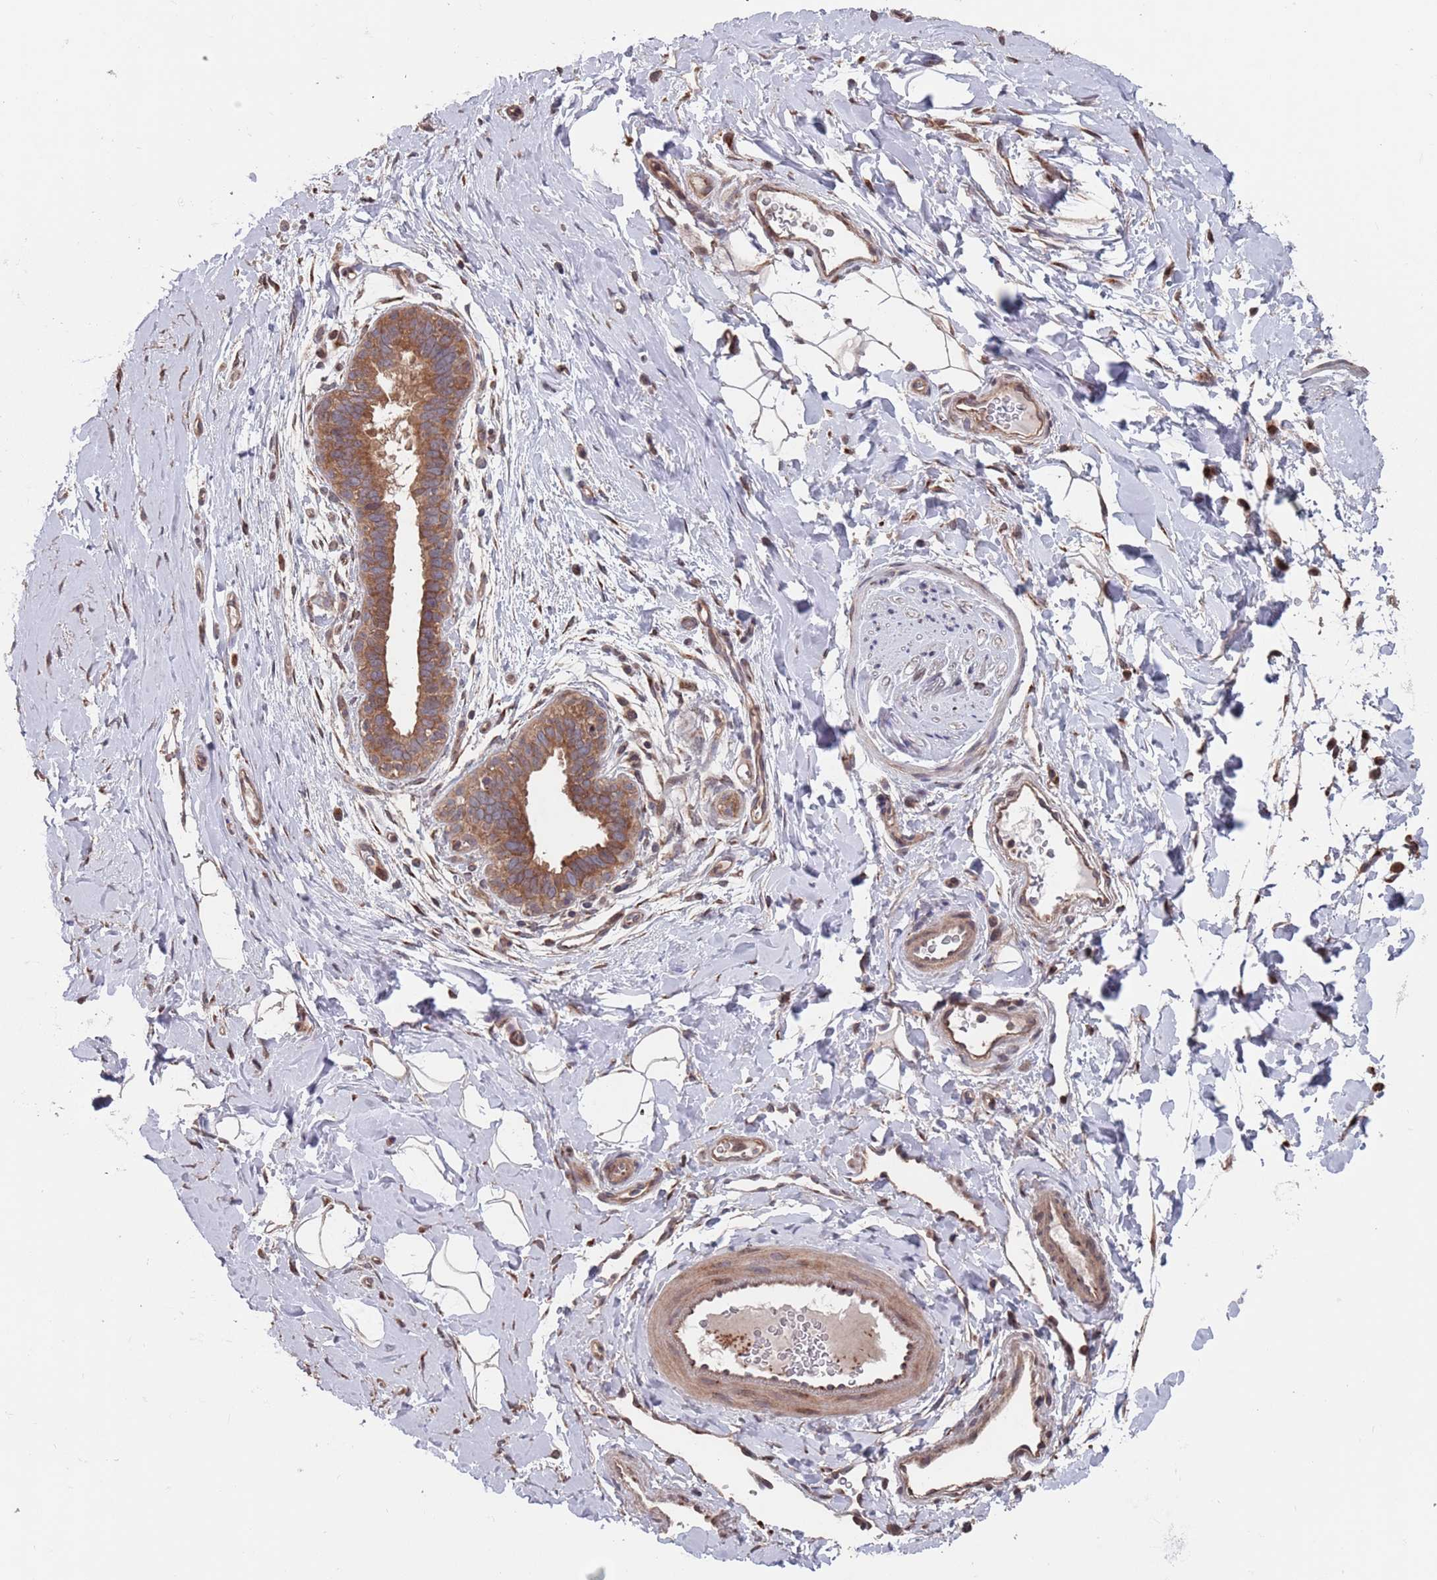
{"staining": {"intensity": "weak", "quantity": ">75%", "location": "cytoplasmic/membranous"}, "tissue": "adipose tissue", "cell_type": "Adipocytes", "image_type": "normal", "snomed": [{"axis": "morphology", "description": "Normal tissue, NOS"}, {"axis": "topography", "description": "Breast"}], "caption": "Immunohistochemistry (DAB (3,3'-diaminobenzidine)) staining of normal human adipose tissue reveals weak cytoplasmic/membranous protein positivity in approximately >75% of adipocytes. (brown staining indicates protein expression, while blue staining denotes nuclei).", "gene": "UNC45A", "patient": {"sex": "female", "age": 26}}